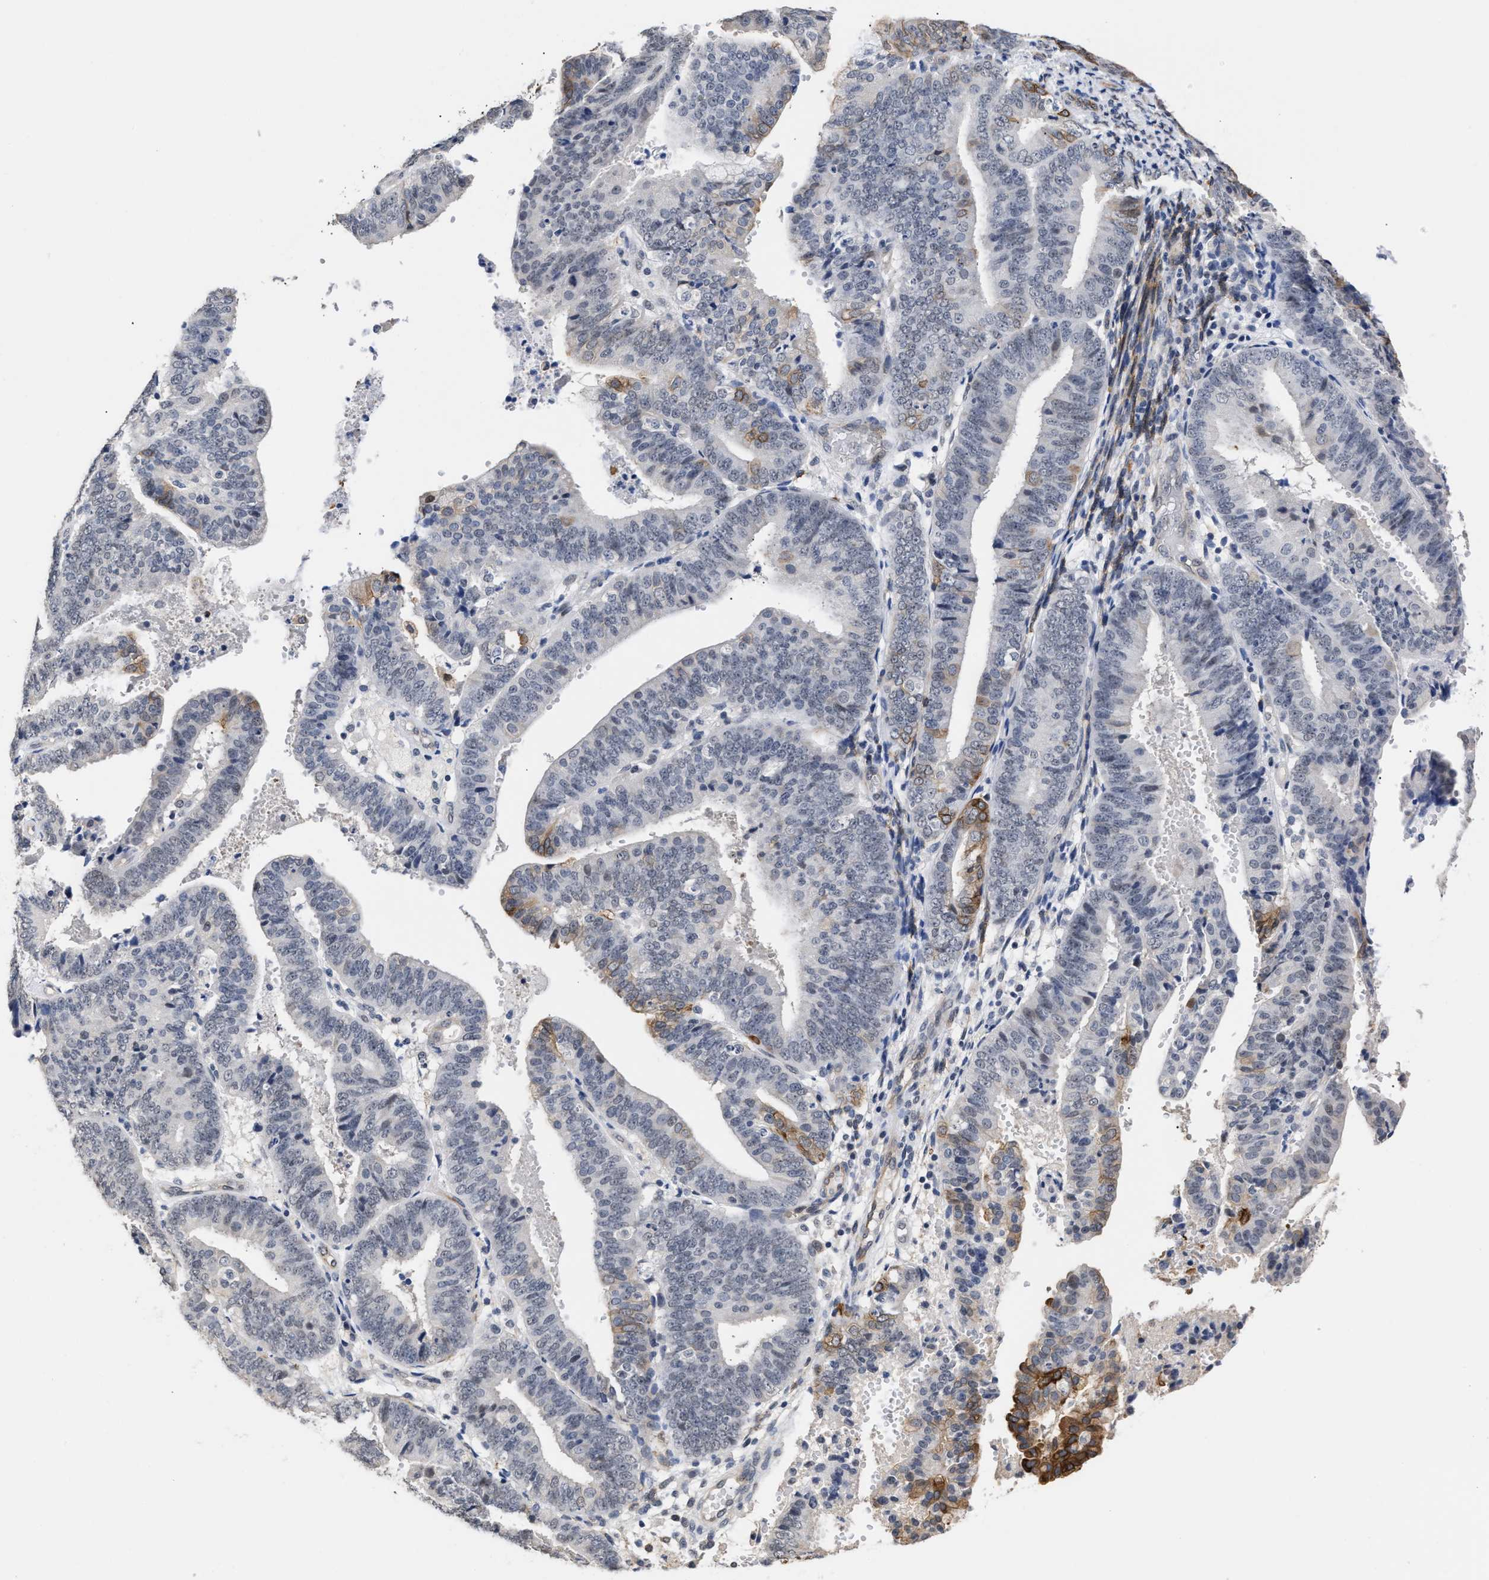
{"staining": {"intensity": "moderate", "quantity": "<25%", "location": "cytoplasmic/membranous"}, "tissue": "endometrial cancer", "cell_type": "Tumor cells", "image_type": "cancer", "snomed": [{"axis": "morphology", "description": "Adenocarcinoma, NOS"}, {"axis": "topography", "description": "Endometrium"}], "caption": "An IHC image of tumor tissue is shown. Protein staining in brown highlights moderate cytoplasmic/membranous positivity in endometrial cancer within tumor cells.", "gene": "AHNAK2", "patient": {"sex": "female", "age": 63}}